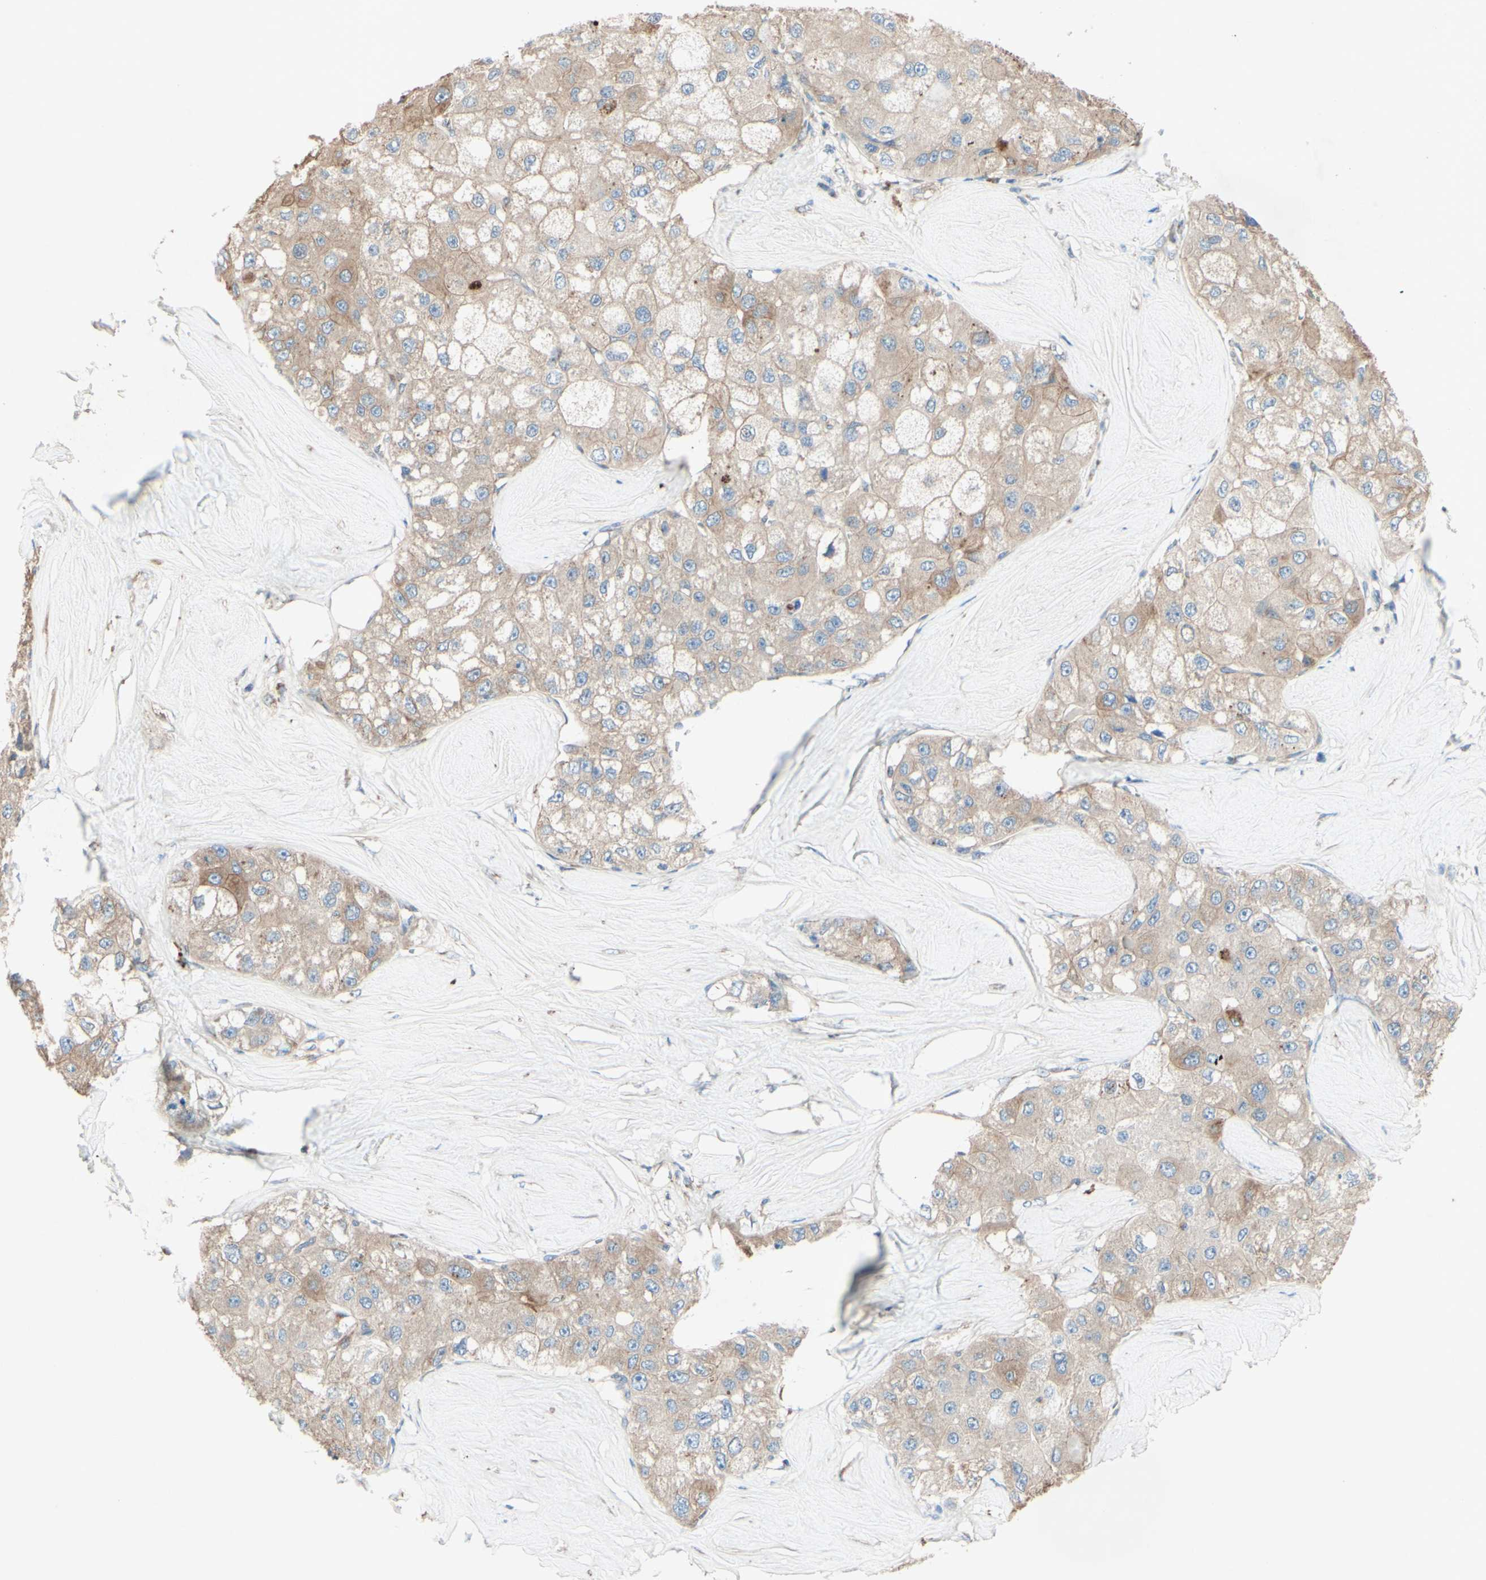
{"staining": {"intensity": "weak", "quantity": ">75%", "location": "cytoplasmic/membranous"}, "tissue": "liver cancer", "cell_type": "Tumor cells", "image_type": "cancer", "snomed": [{"axis": "morphology", "description": "Carcinoma, Hepatocellular, NOS"}, {"axis": "topography", "description": "Liver"}], "caption": "Immunohistochemistry (IHC) staining of hepatocellular carcinoma (liver), which reveals low levels of weak cytoplasmic/membranous expression in approximately >75% of tumor cells indicating weak cytoplasmic/membranous protein staining. The staining was performed using DAB (brown) for protein detection and nuclei were counterstained in hematoxylin (blue).", "gene": "MTM1", "patient": {"sex": "male", "age": 80}}